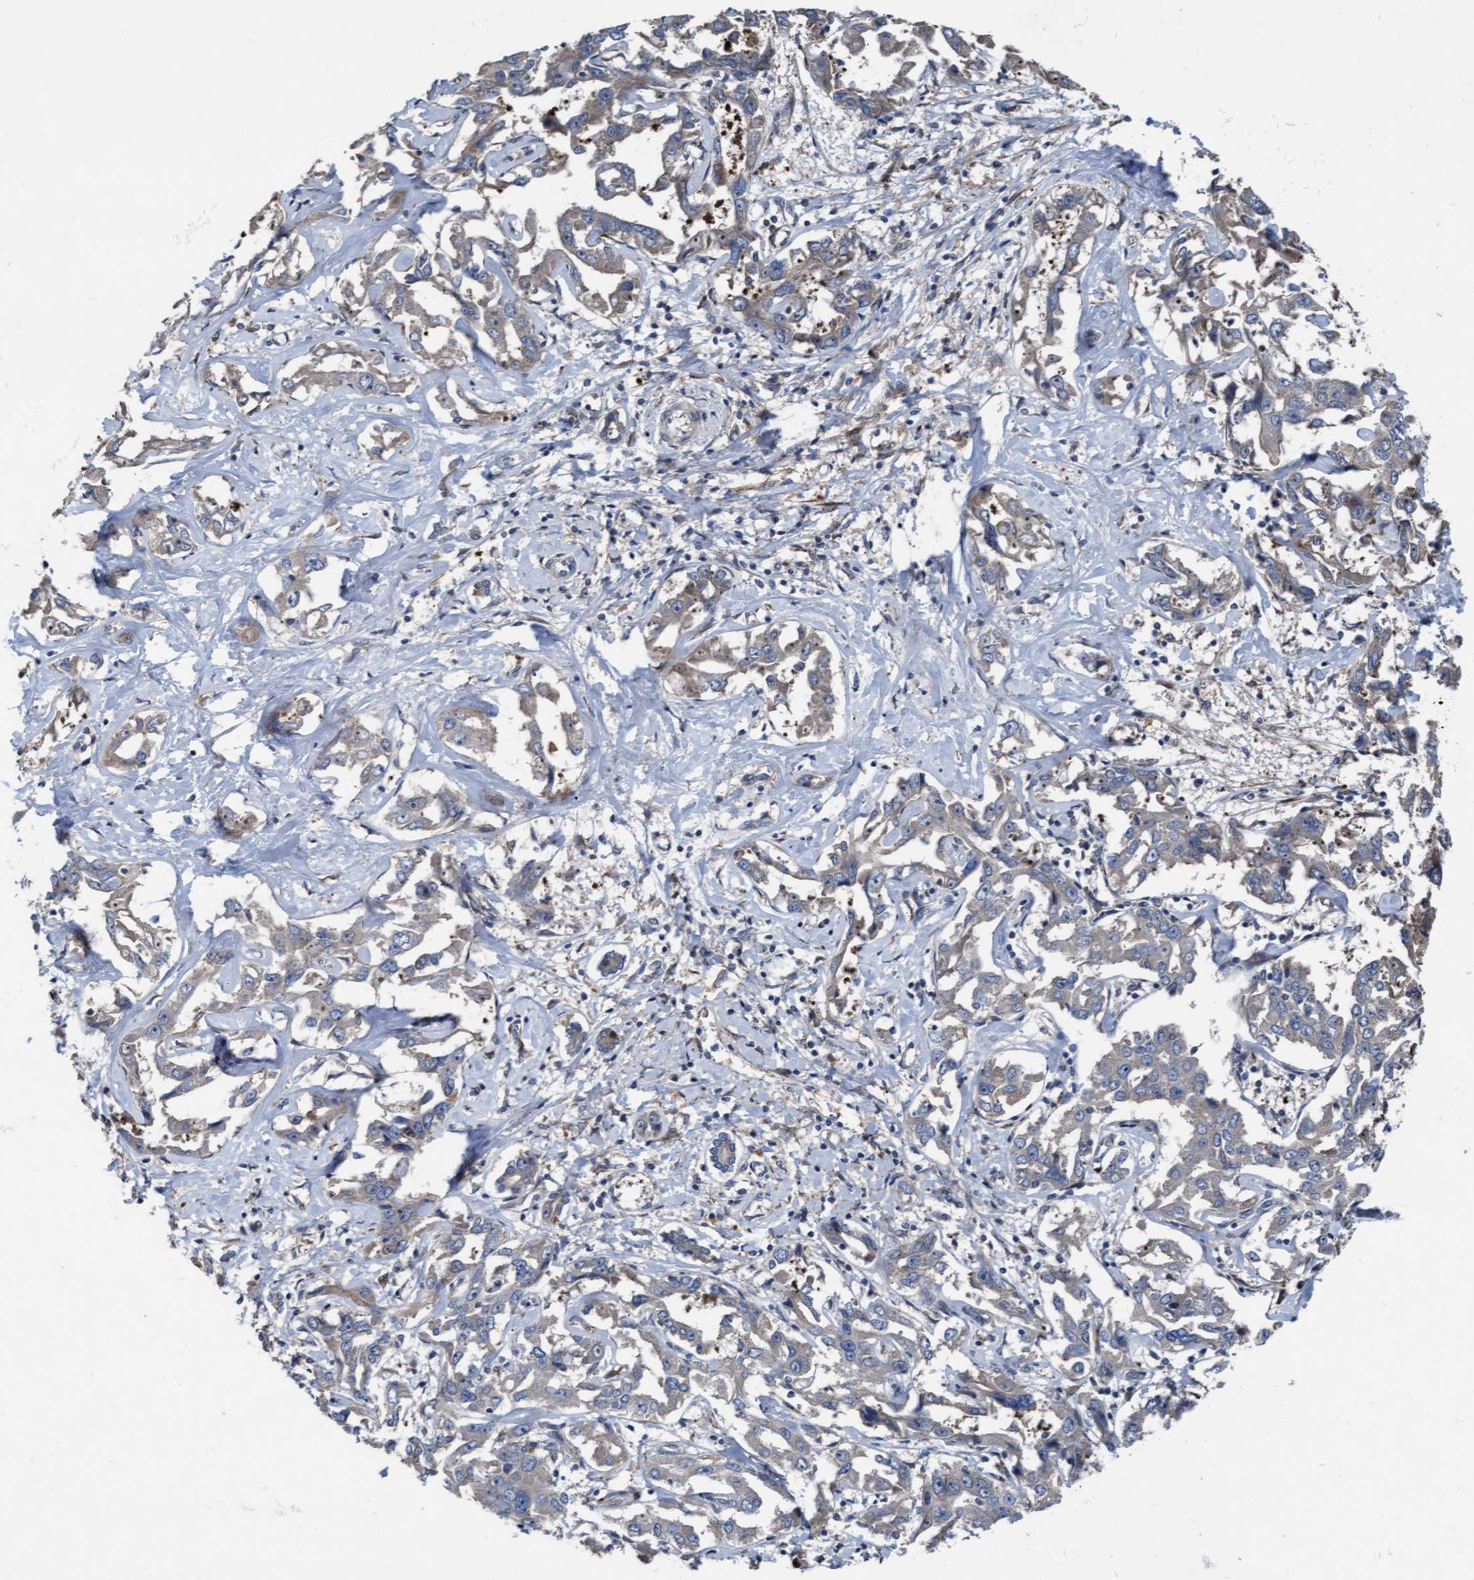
{"staining": {"intensity": "weak", "quantity": ">75%", "location": "cytoplasmic/membranous"}, "tissue": "liver cancer", "cell_type": "Tumor cells", "image_type": "cancer", "snomed": [{"axis": "morphology", "description": "Cholangiocarcinoma"}, {"axis": "topography", "description": "Liver"}], "caption": "Immunohistochemical staining of cholangiocarcinoma (liver) shows low levels of weak cytoplasmic/membranous positivity in approximately >75% of tumor cells.", "gene": "KLHL26", "patient": {"sex": "male", "age": 59}}